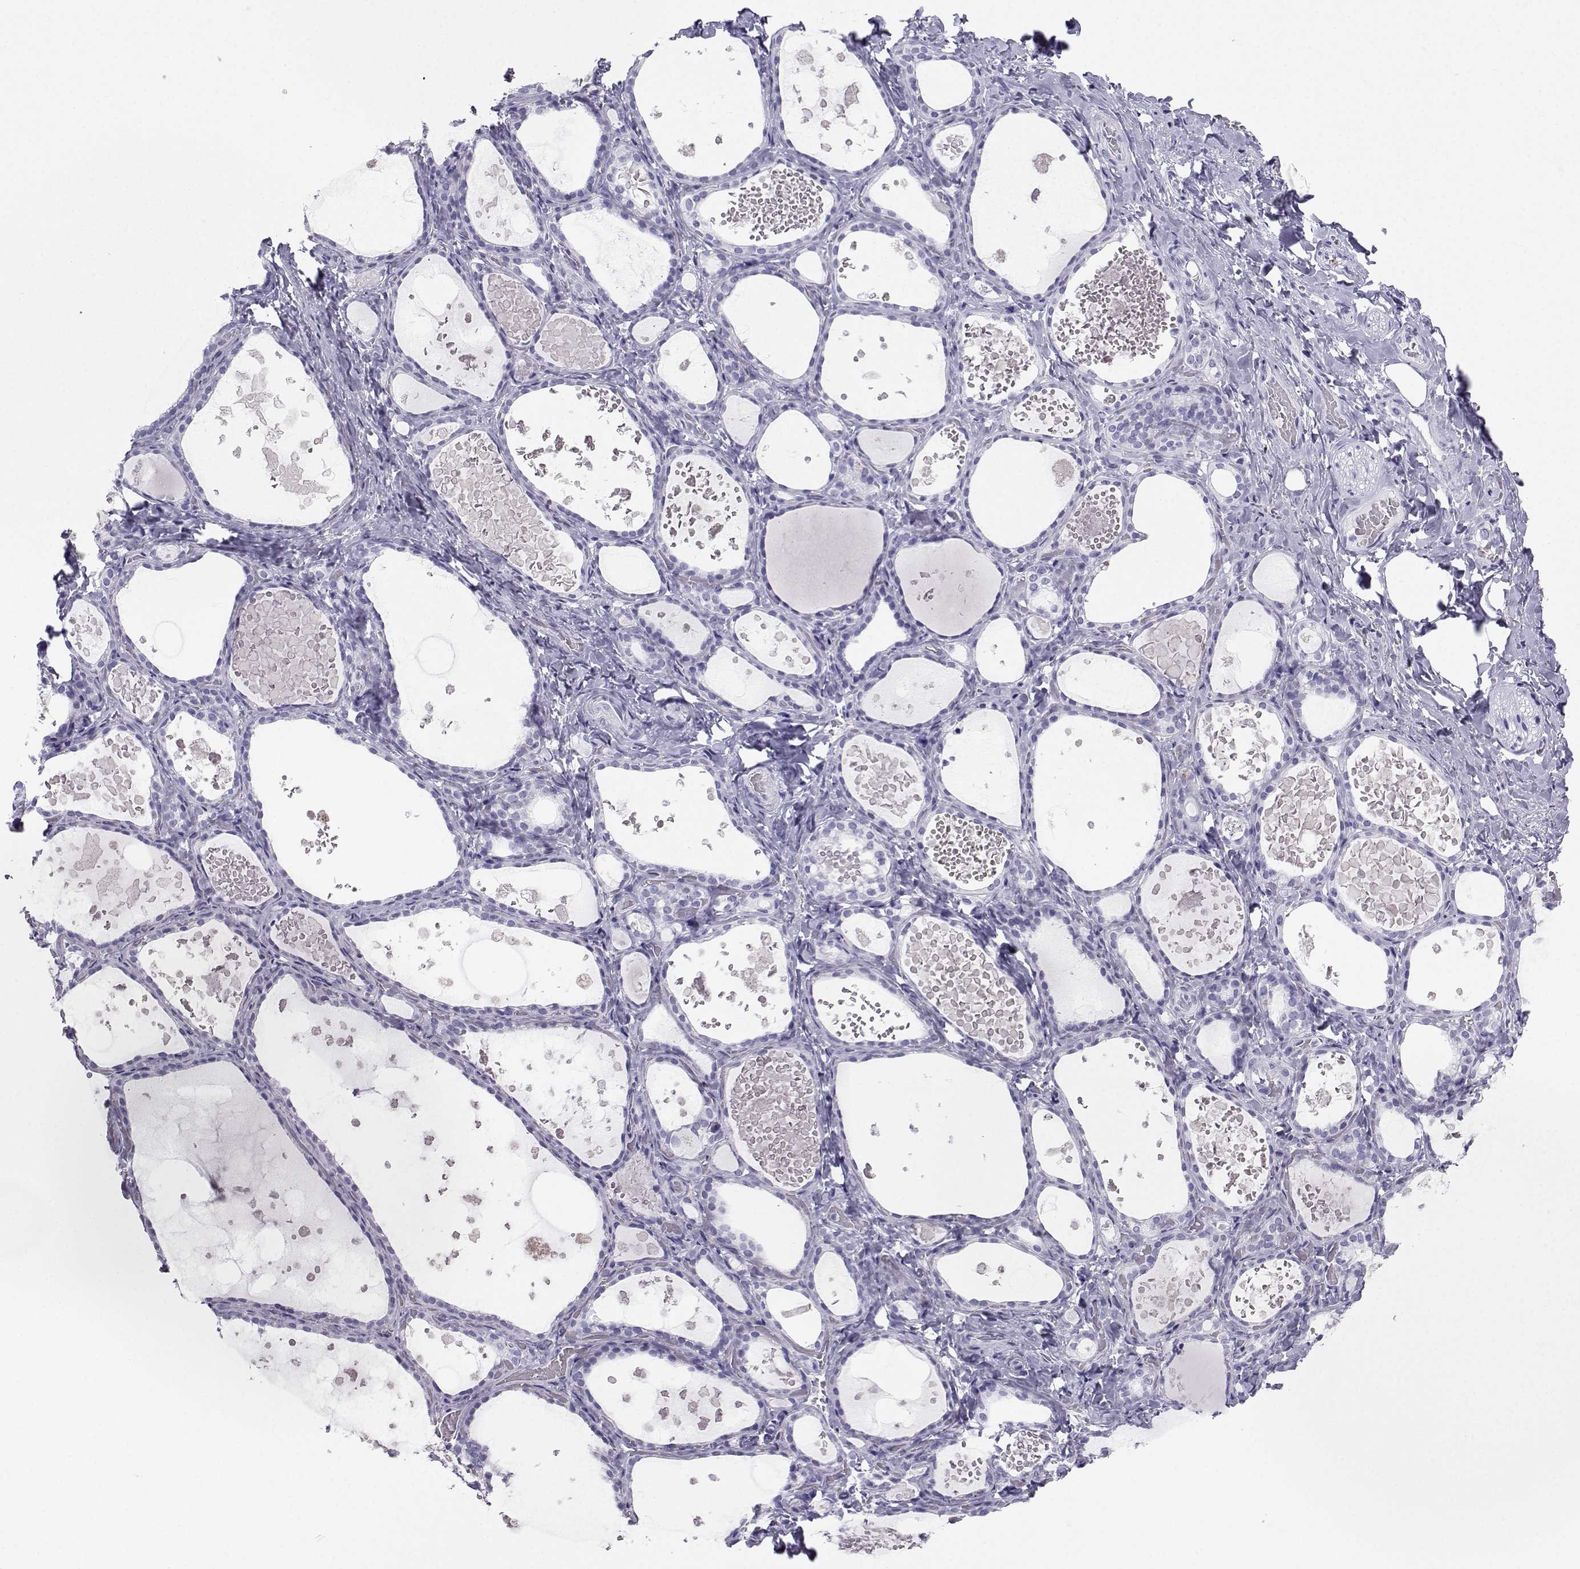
{"staining": {"intensity": "negative", "quantity": "none", "location": "none"}, "tissue": "thyroid gland", "cell_type": "Glandular cells", "image_type": "normal", "snomed": [{"axis": "morphology", "description": "Normal tissue, NOS"}, {"axis": "topography", "description": "Thyroid gland"}], "caption": "Immunohistochemical staining of unremarkable thyroid gland reveals no significant staining in glandular cells. (Brightfield microscopy of DAB immunohistochemistry (IHC) at high magnification).", "gene": "SST", "patient": {"sex": "female", "age": 56}}